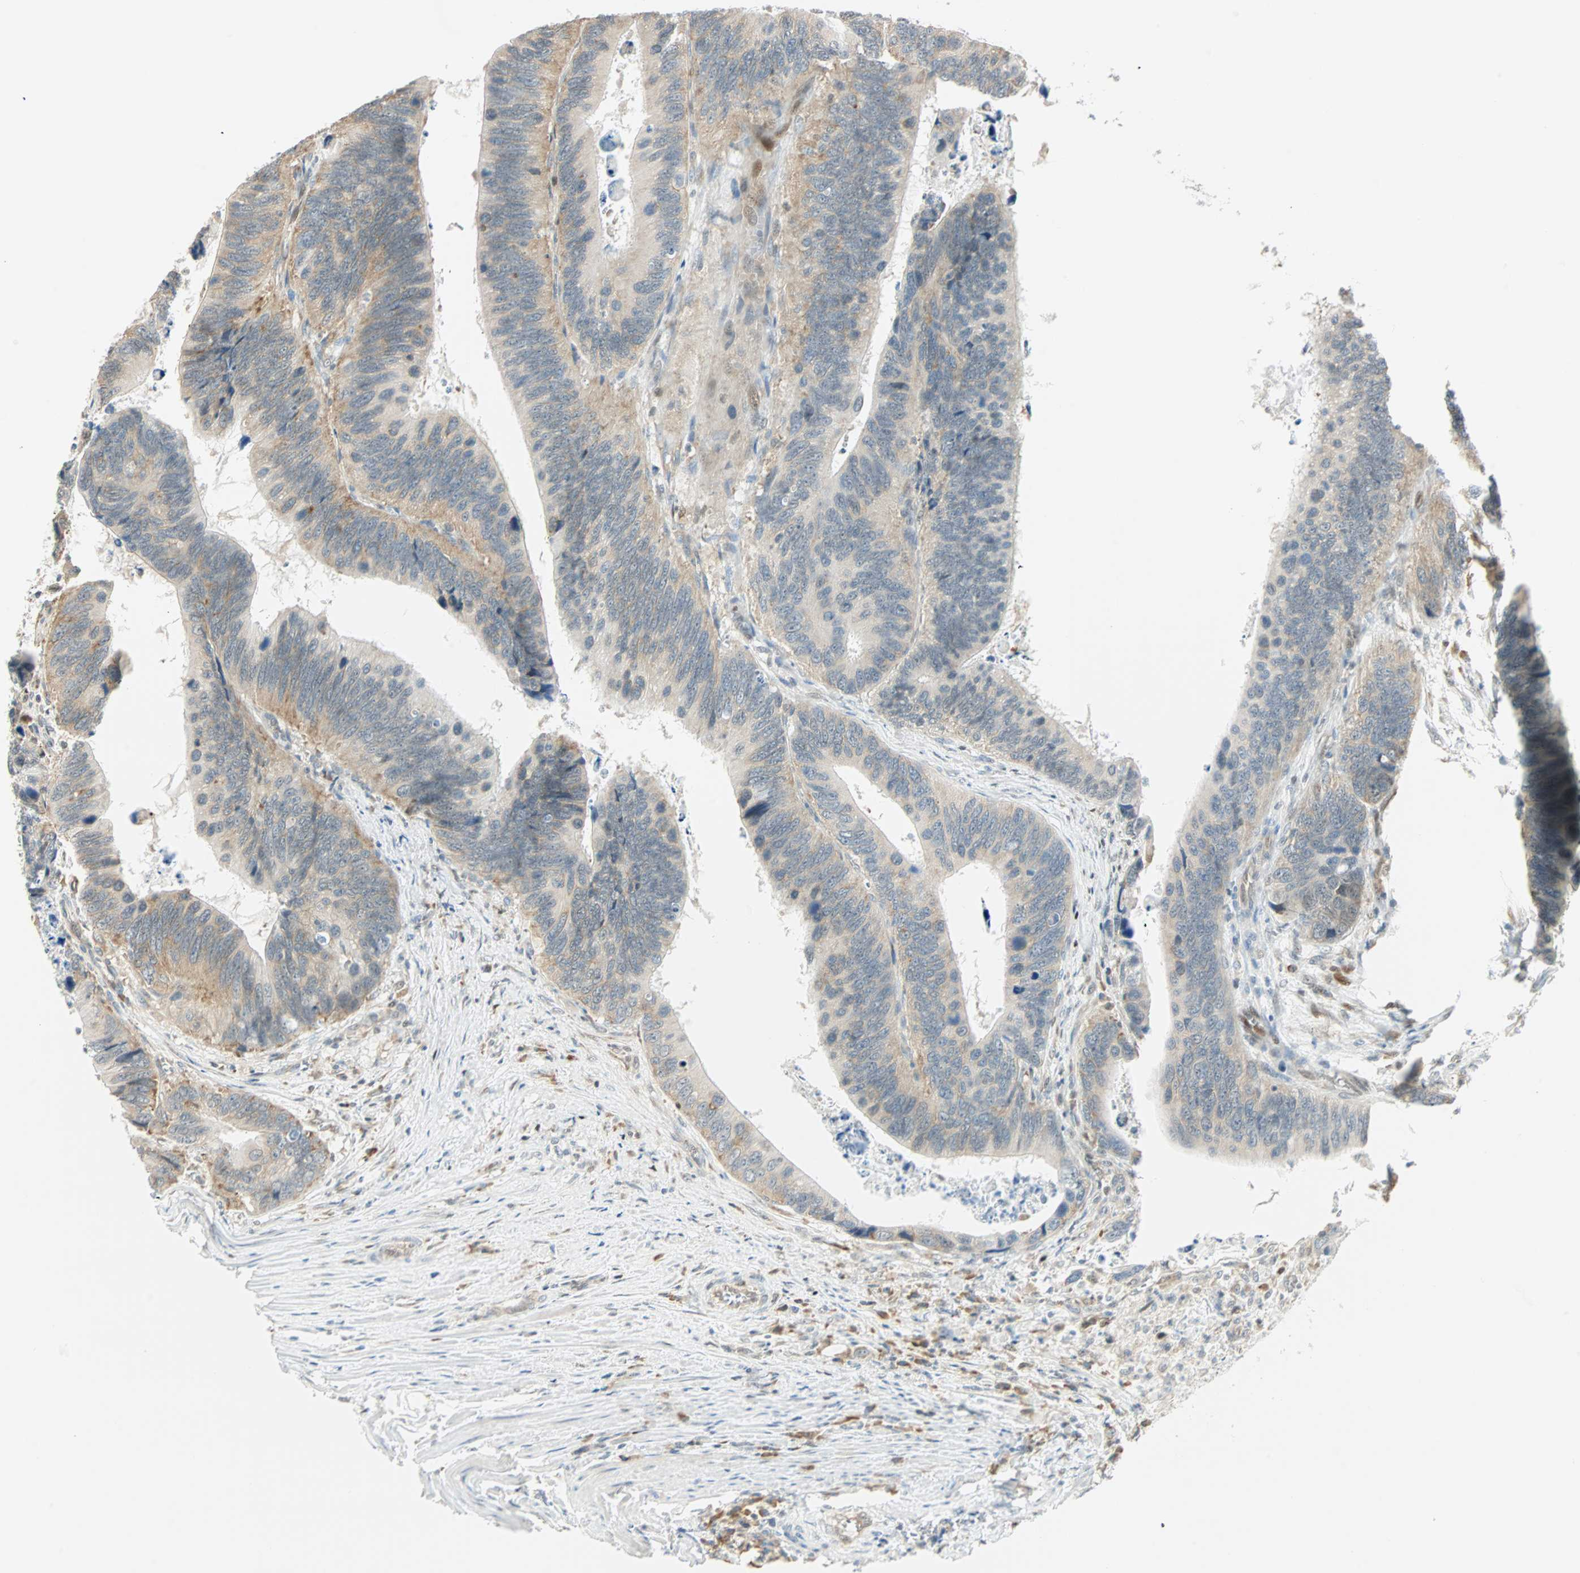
{"staining": {"intensity": "weak", "quantity": "25%-75%", "location": "cytoplasmic/membranous"}, "tissue": "colorectal cancer", "cell_type": "Tumor cells", "image_type": "cancer", "snomed": [{"axis": "morphology", "description": "Adenocarcinoma, NOS"}, {"axis": "topography", "description": "Colon"}], "caption": "Immunohistochemistry (IHC) histopathology image of human adenocarcinoma (colorectal) stained for a protein (brown), which demonstrates low levels of weak cytoplasmic/membranous staining in about 25%-75% of tumor cells.", "gene": "MSX2", "patient": {"sex": "male", "age": 72}}